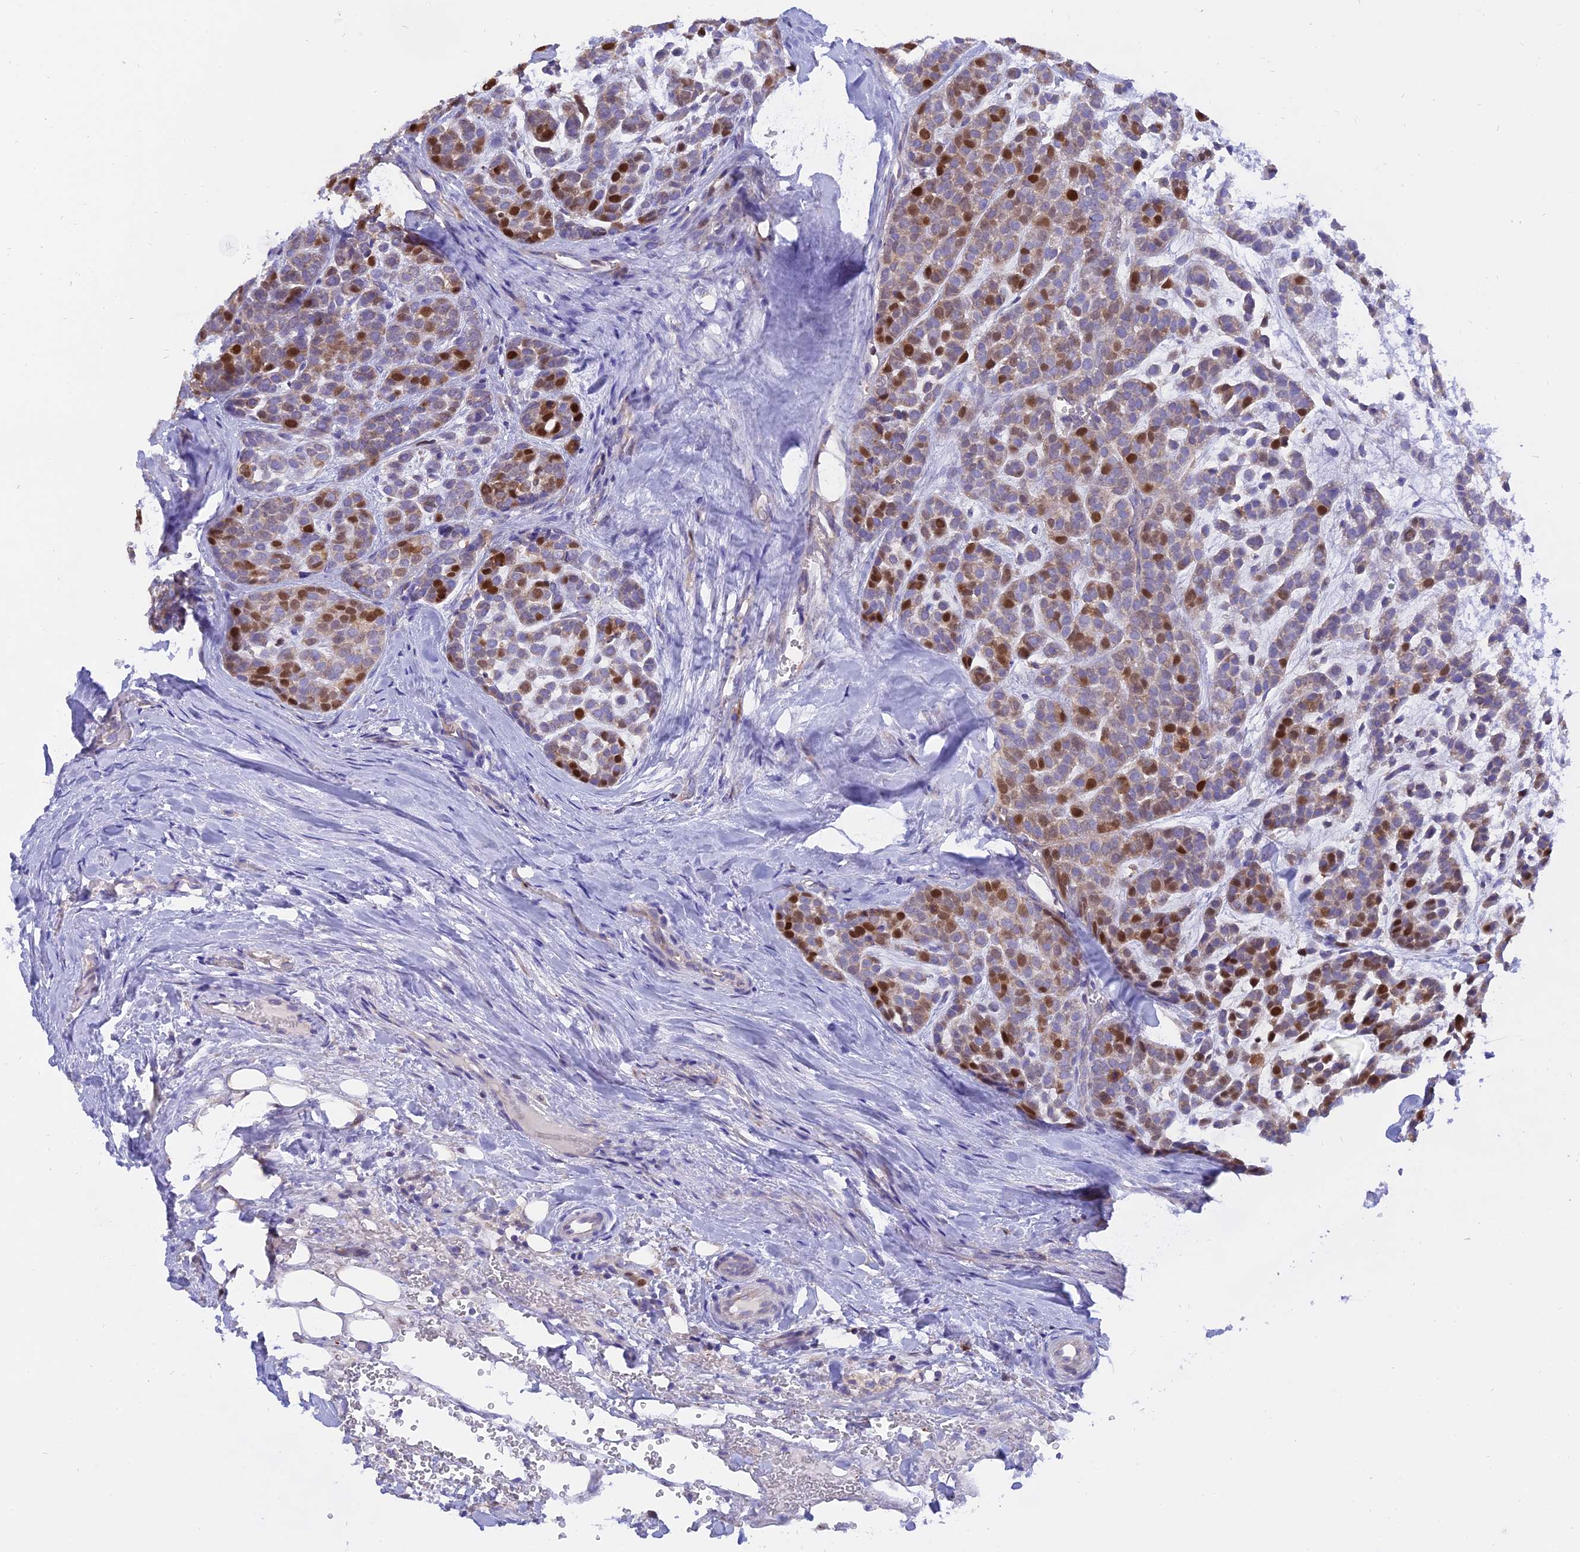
{"staining": {"intensity": "strong", "quantity": "<25%", "location": "nuclear"}, "tissue": "head and neck cancer", "cell_type": "Tumor cells", "image_type": "cancer", "snomed": [{"axis": "morphology", "description": "Adenocarcinoma, NOS"}, {"axis": "morphology", "description": "Adenoma, NOS"}, {"axis": "topography", "description": "Head-Neck"}], "caption": "A high-resolution image shows IHC staining of head and neck cancer, which shows strong nuclear expression in approximately <25% of tumor cells.", "gene": "CENPV", "patient": {"sex": "female", "age": 55}}